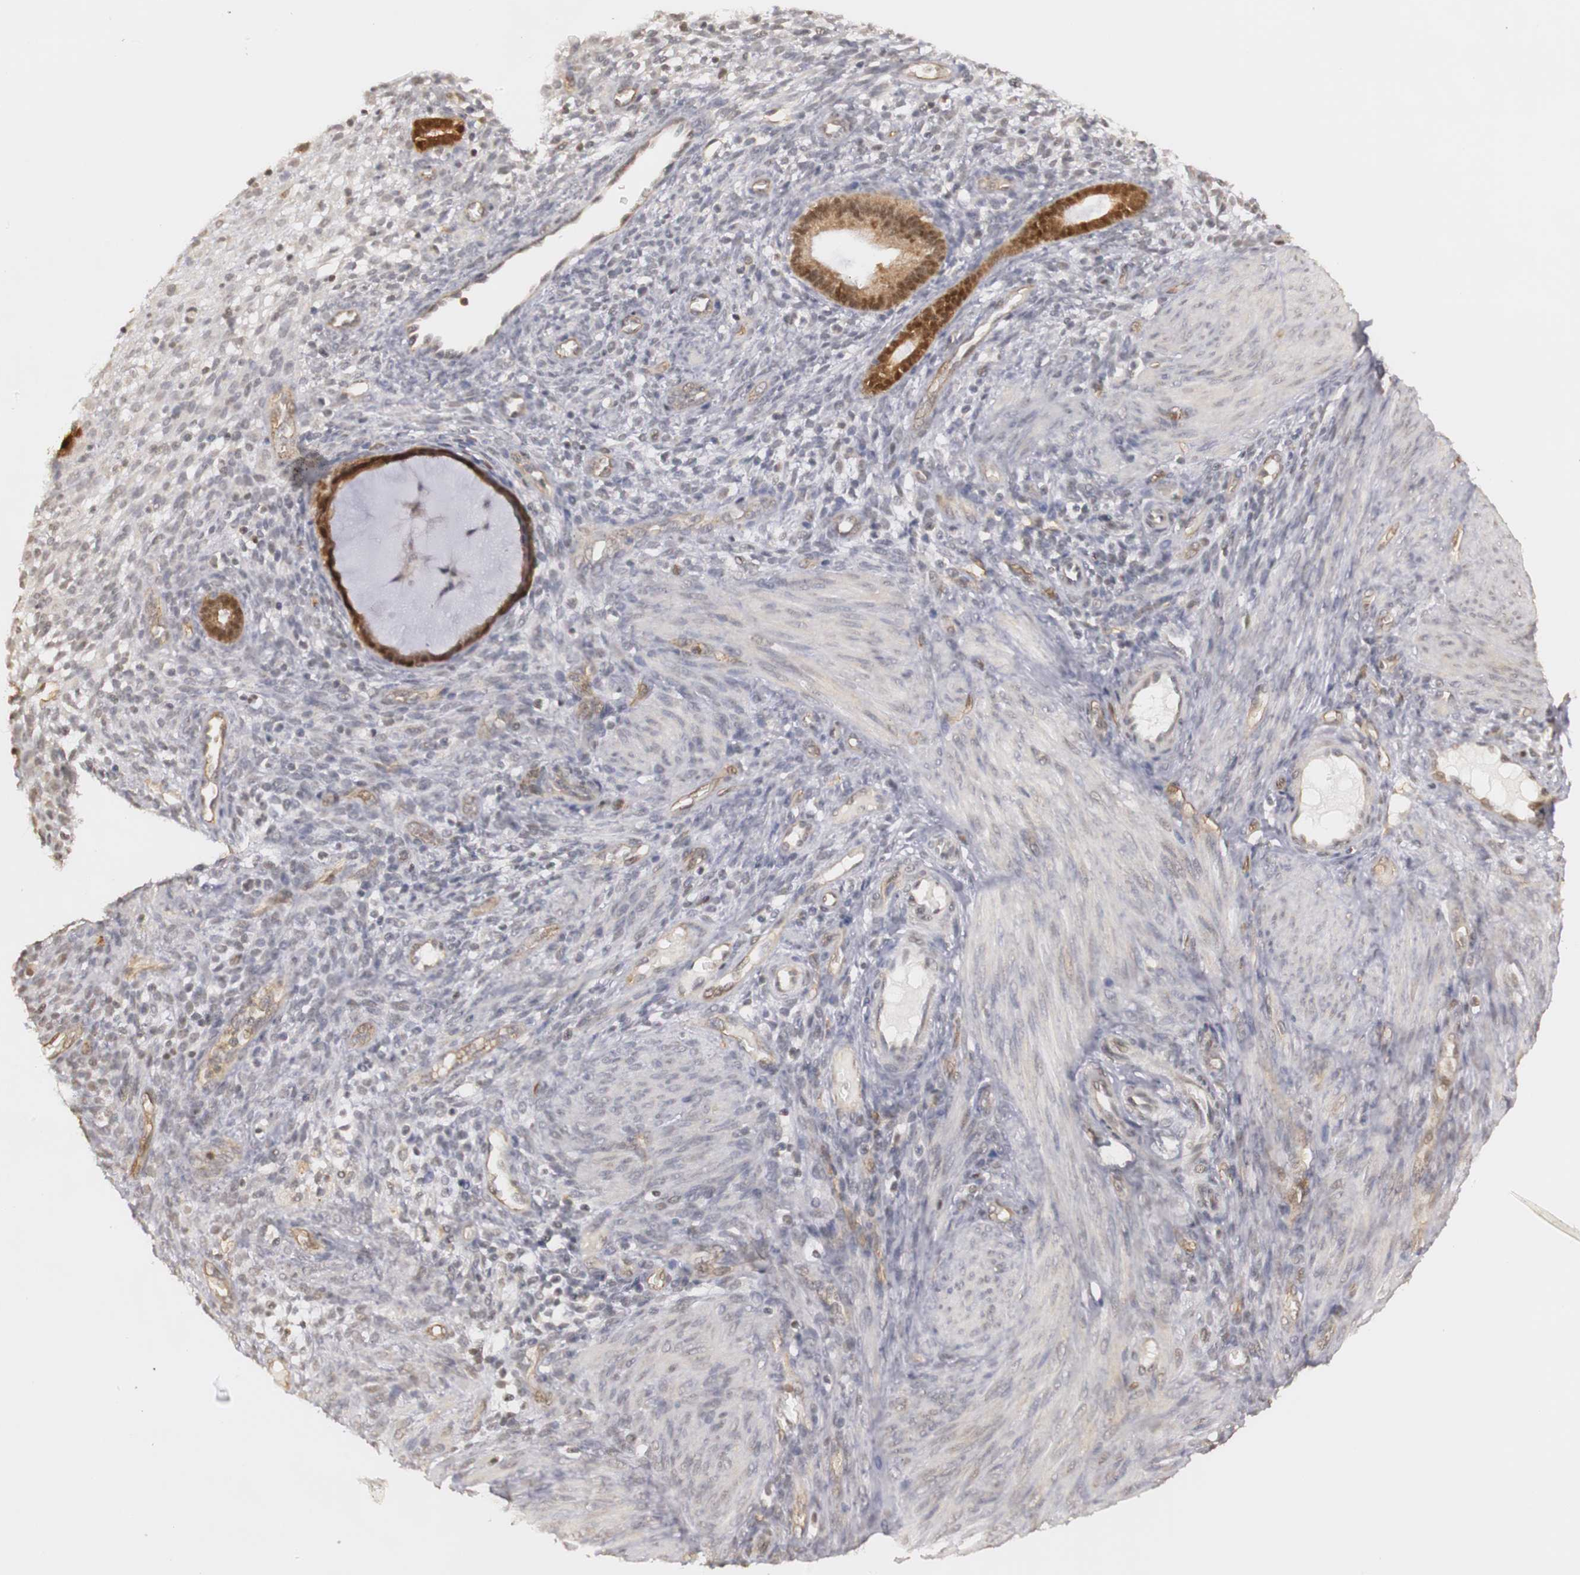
{"staining": {"intensity": "weak", "quantity": "<25%", "location": "cytoplasmic/membranous,nuclear"}, "tissue": "endometrium", "cell_type": "Cells in endometrial stroma", "image_type": "normal", "snomed": [{"axis": "morphology", "description": "Normal tissue, NOS"}, {"axis": "topography", "description": "Endometrium"}], "caption": "Micrograph shows no significant protein staining in cells in endometrial stroma of unremarkable endometrium.", "gene": "PLEKHA1", "patient": {"sex": "female", "age": 72}}